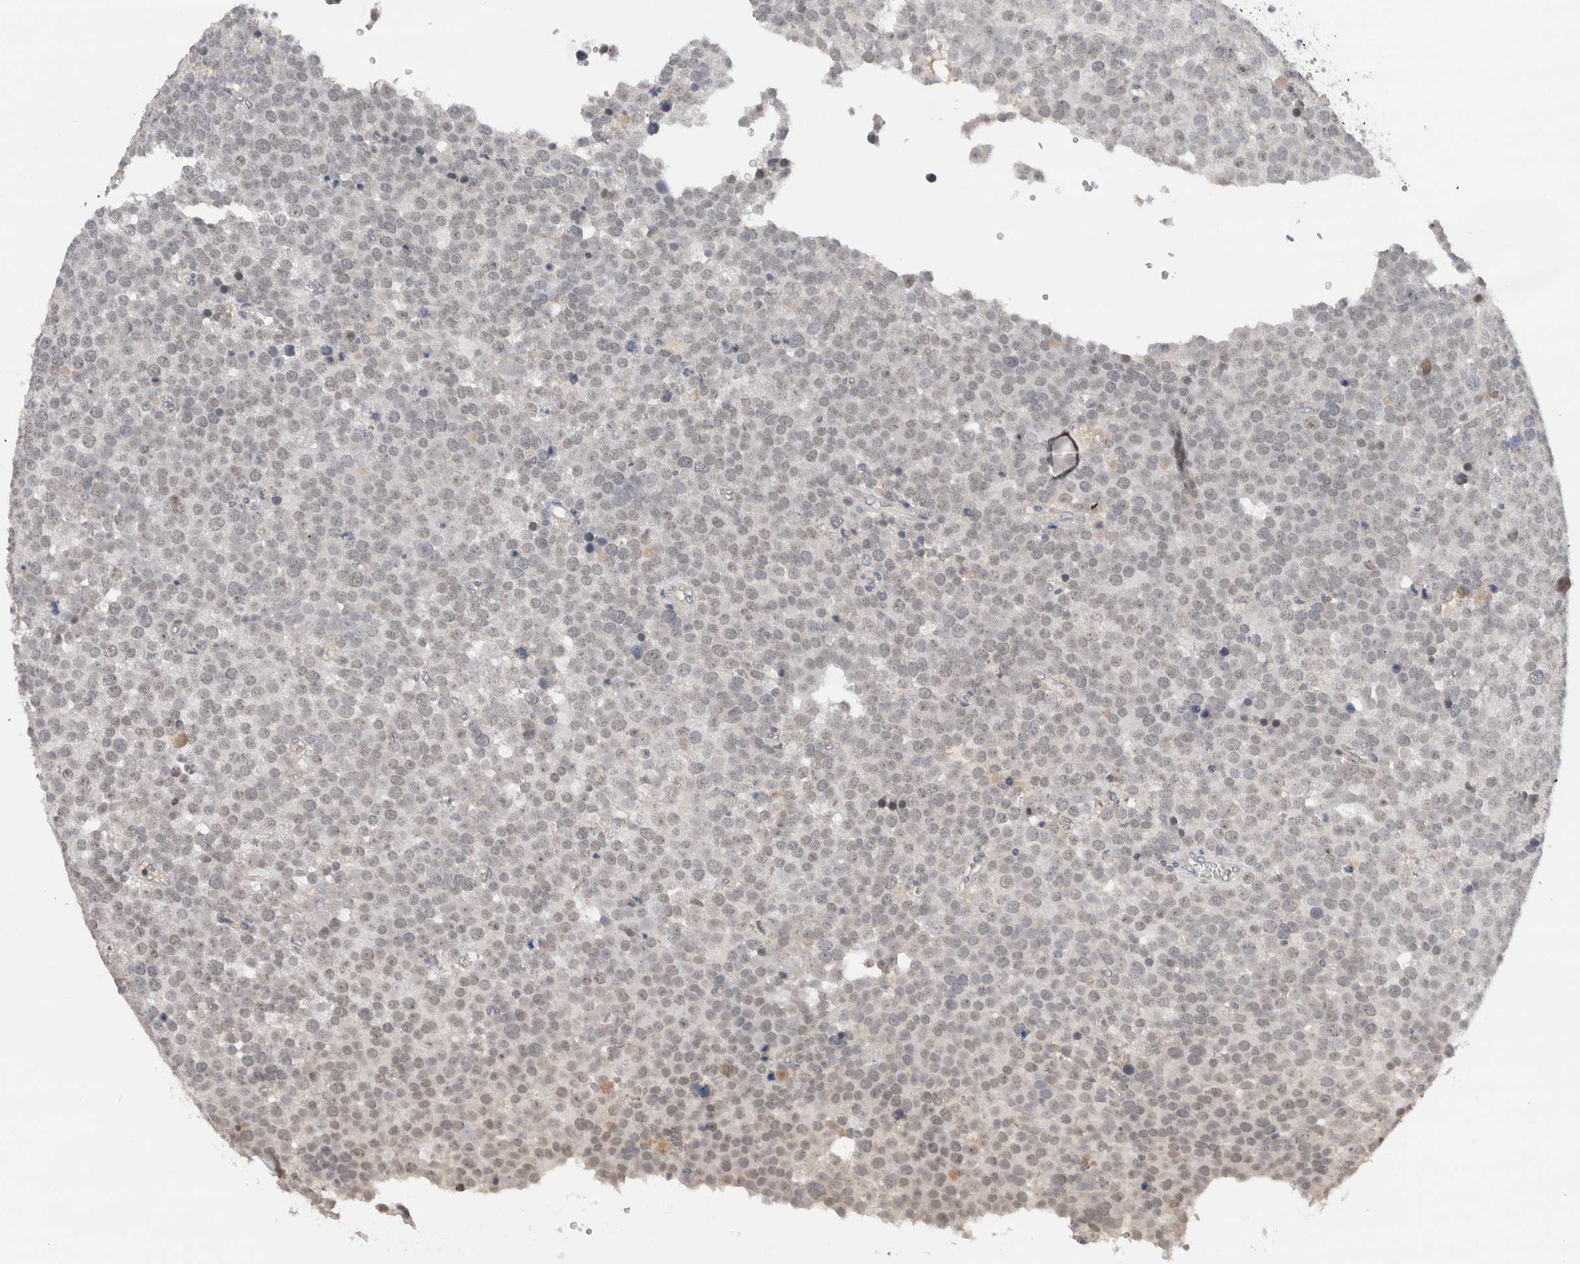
{"staining": {"intensity": "weak", "quantity": "<25%", "location": "nuclear"}, "tissue": "testis cancer", "cell_type": "Tumor cells", "image_type": "cancer", "snomed": [{"axis": "morphology", "description": "Seminoma, NOS"}, {"axis": "topography", "description": "Testis"}], "caption": "A high-resolution image shows IHC staining of testis cancer (seminoma), which demonstrates no significant positivity in tumor cells. Brightfield microscopy of immunohistochemistry stained with DAB (brown) and hematoxylin (blue), captured at high magnification.", "gene": "HCN3", "patient": {"sex": "male", "age": 71}}